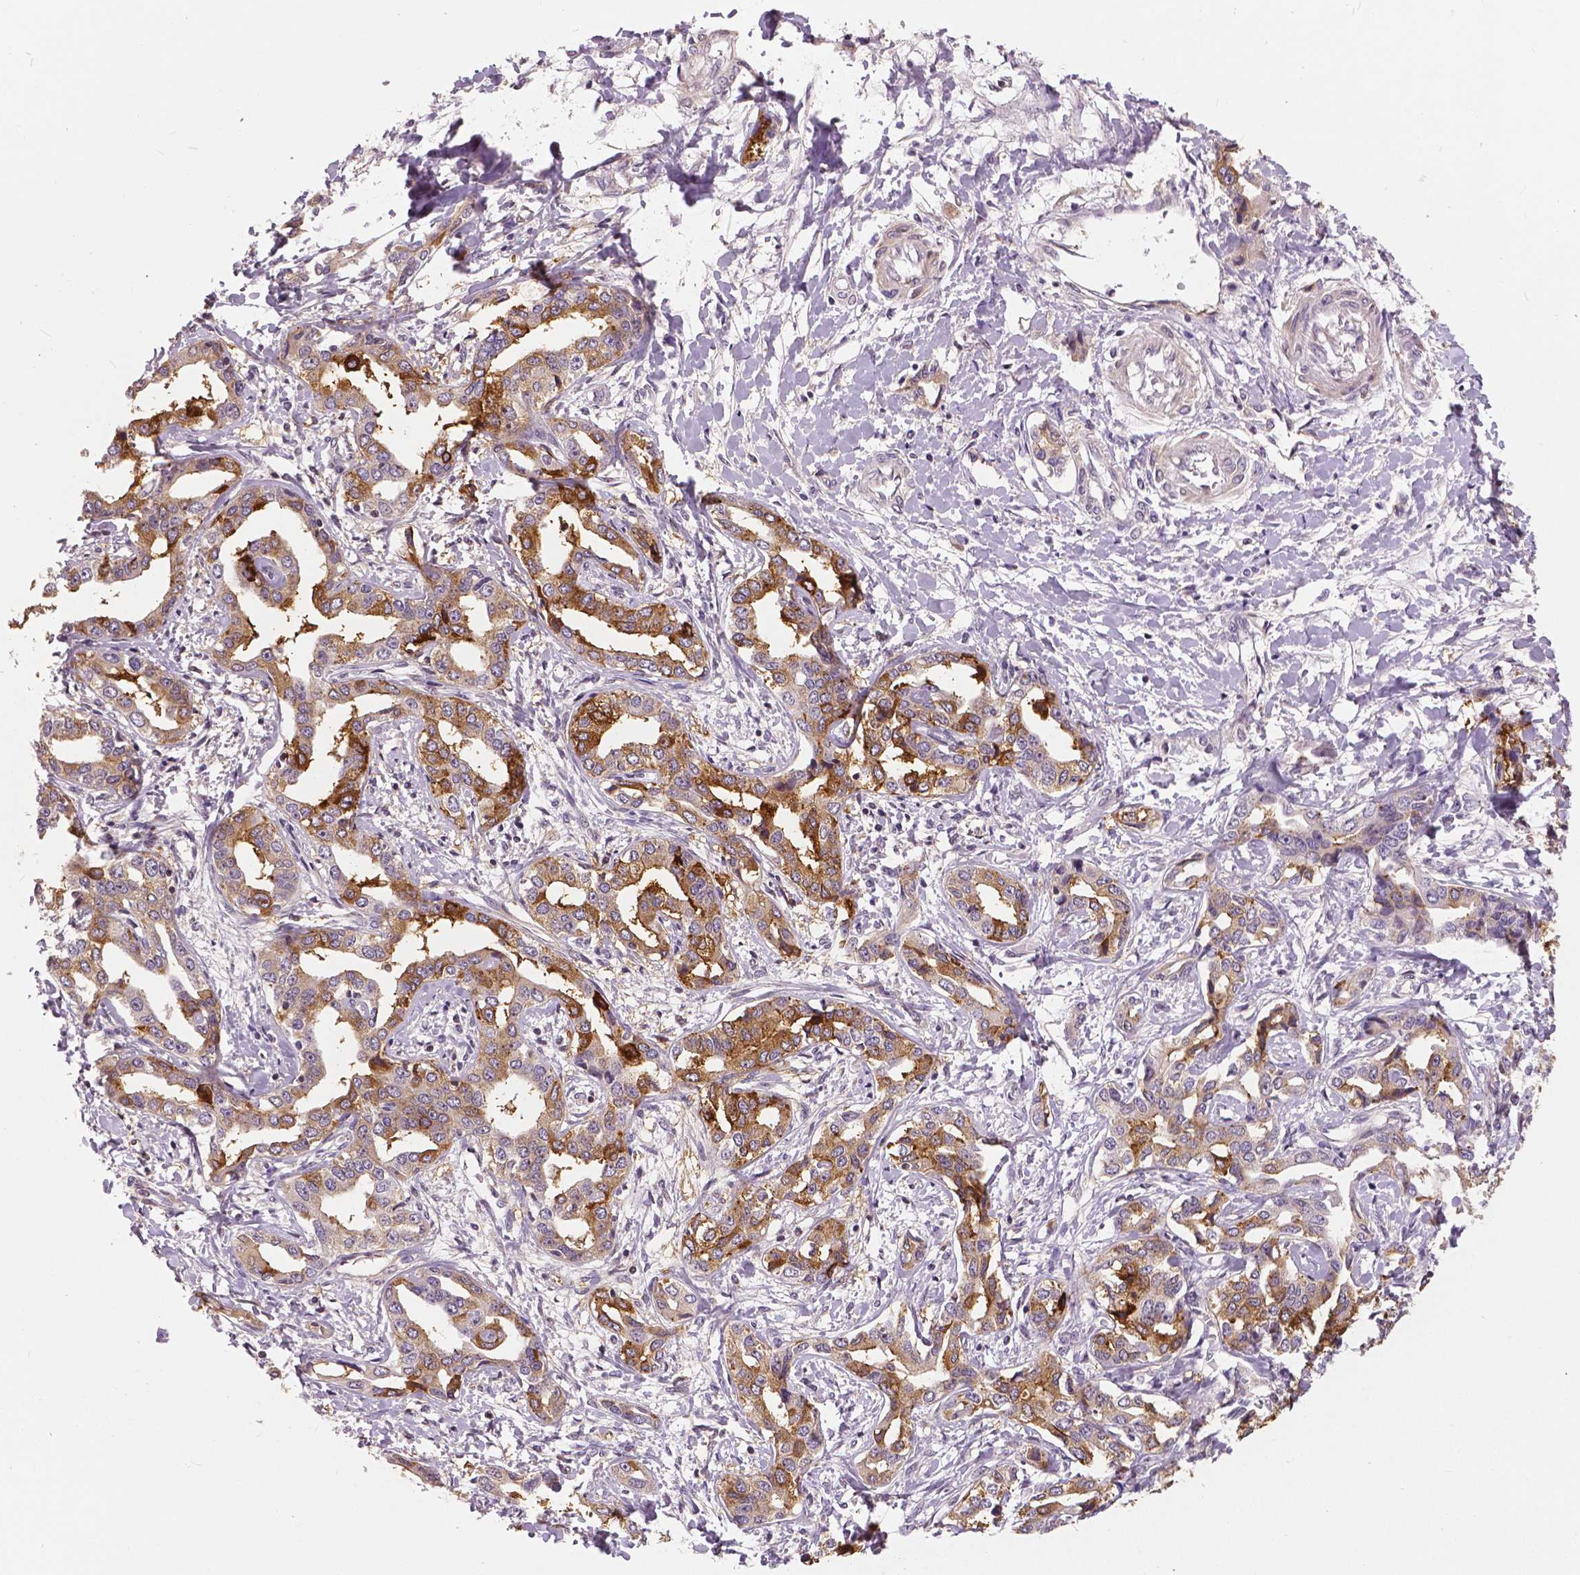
{"staining": {"intensity": "moderate", "quantity": "<25%", "location": "cytoplasmic/membranous"}, "tissue": "liver cancer", "cell_type": "Tumor cells", "image_type": "cancer", "snomed": [{"axis": "morphology", "description": "Cholangiocarcinoma"}, {"axis": "topography", "description": "Liver"}], "caption": "The photomicrograph displays staining of liver cancer (cholangiocarcinoma), revealing moderate cytoplasmic/membranous protein expression (brown color) within tumor cells.", "gene": "ANXA13", "patient": {"sex": "male", "age": 59}}